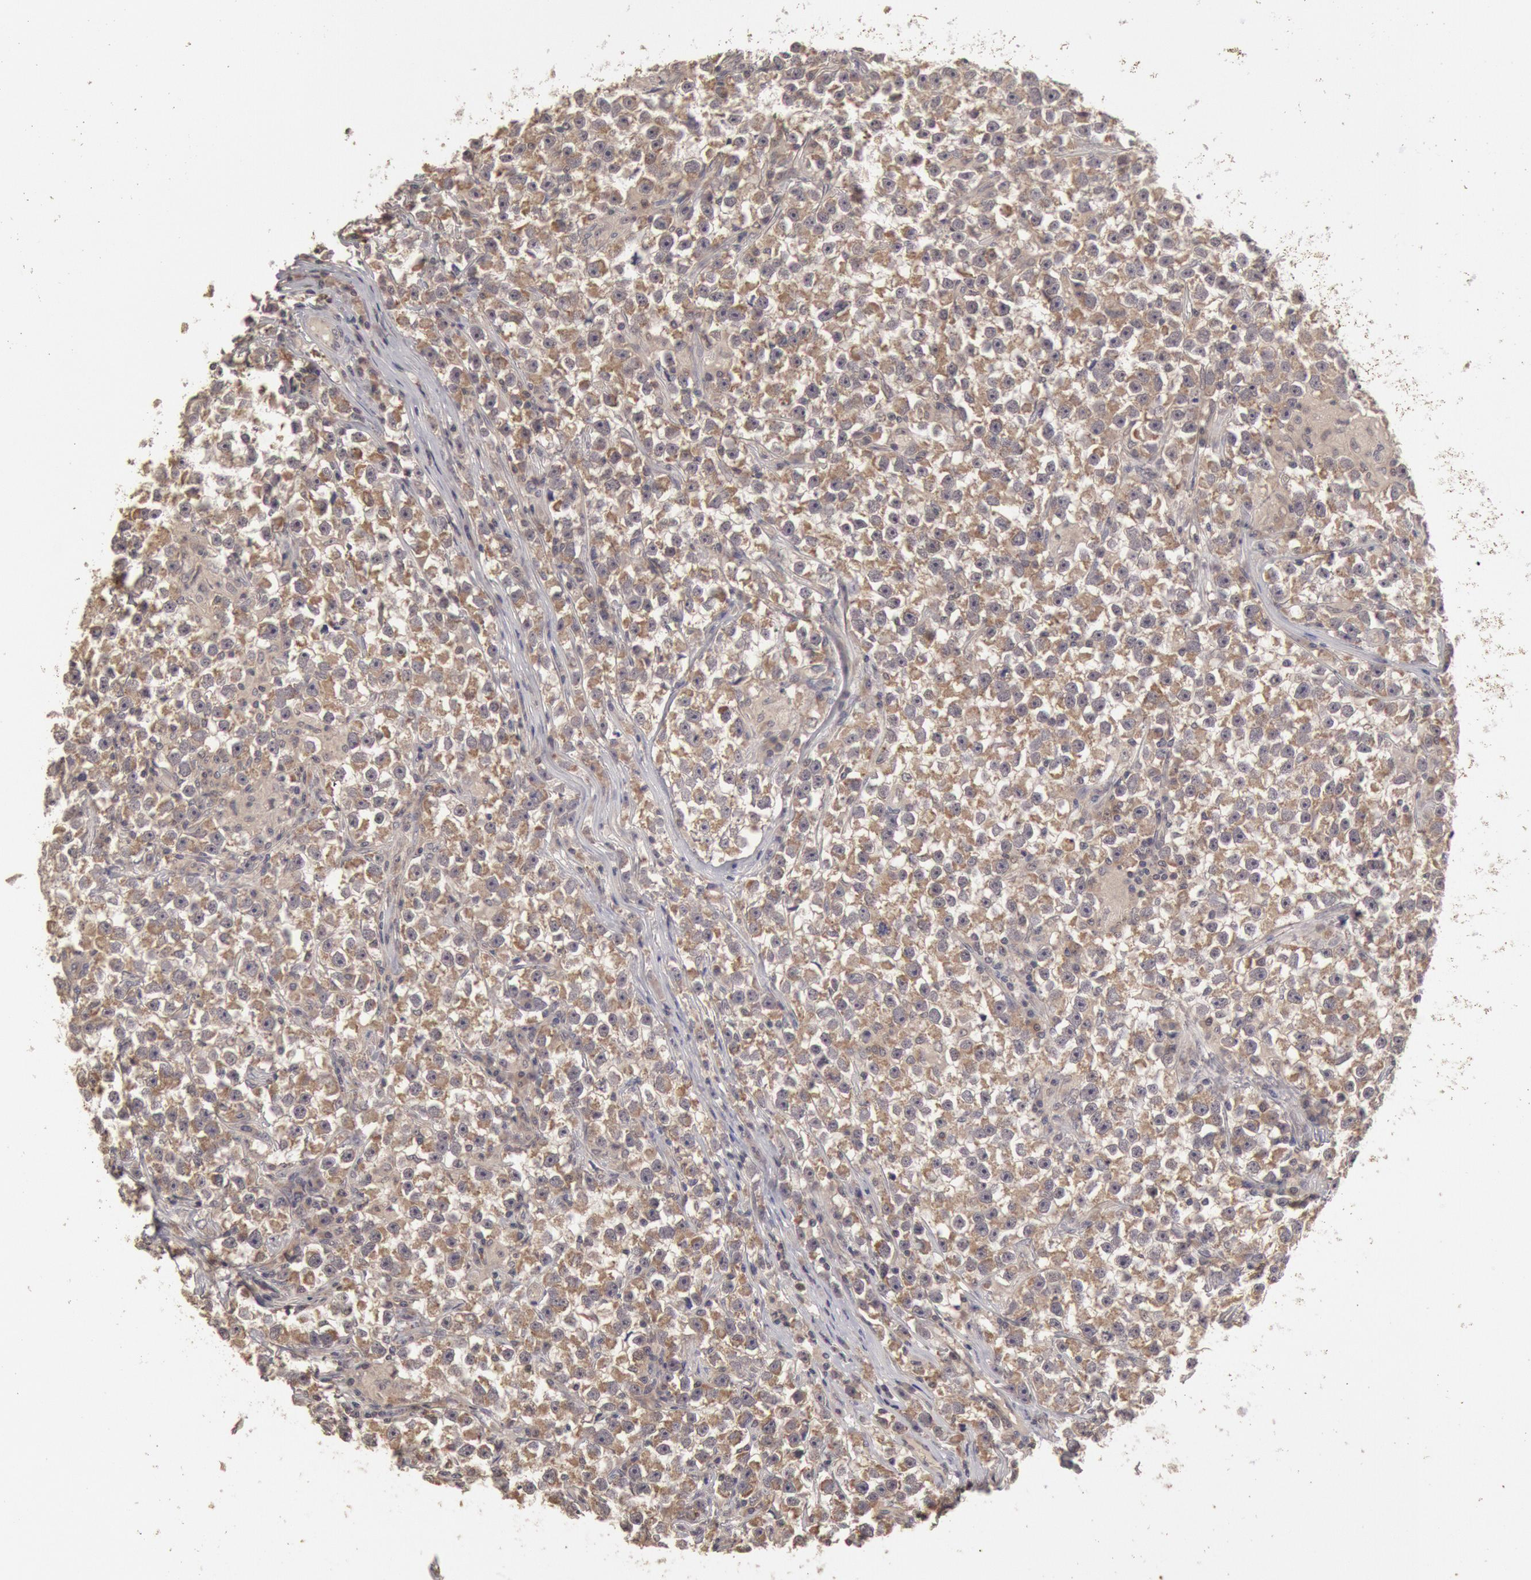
{"staining": {"intensity": "weak", "quantity": "25%-75%", "location": "cytoplasmic/membranous"}, "tissue": "testis cancer", "cell_type": "Tumor cells", "image_type": "cancer", "snomed": [{"axis": "morphology", "description": "Seminoma, NOS"}, {"axis": "topography", "description": "Testis"}], "caption": "Immunohistochemistry (IHC) (DAB) staining of human testis cancer (seminoma) reveals weak cytoplasmic/membranous protein expression in about 25%-75% of tumor cells.", "gene": "ZFP36L1", "patient": {"sex": "male", "age": 33}}